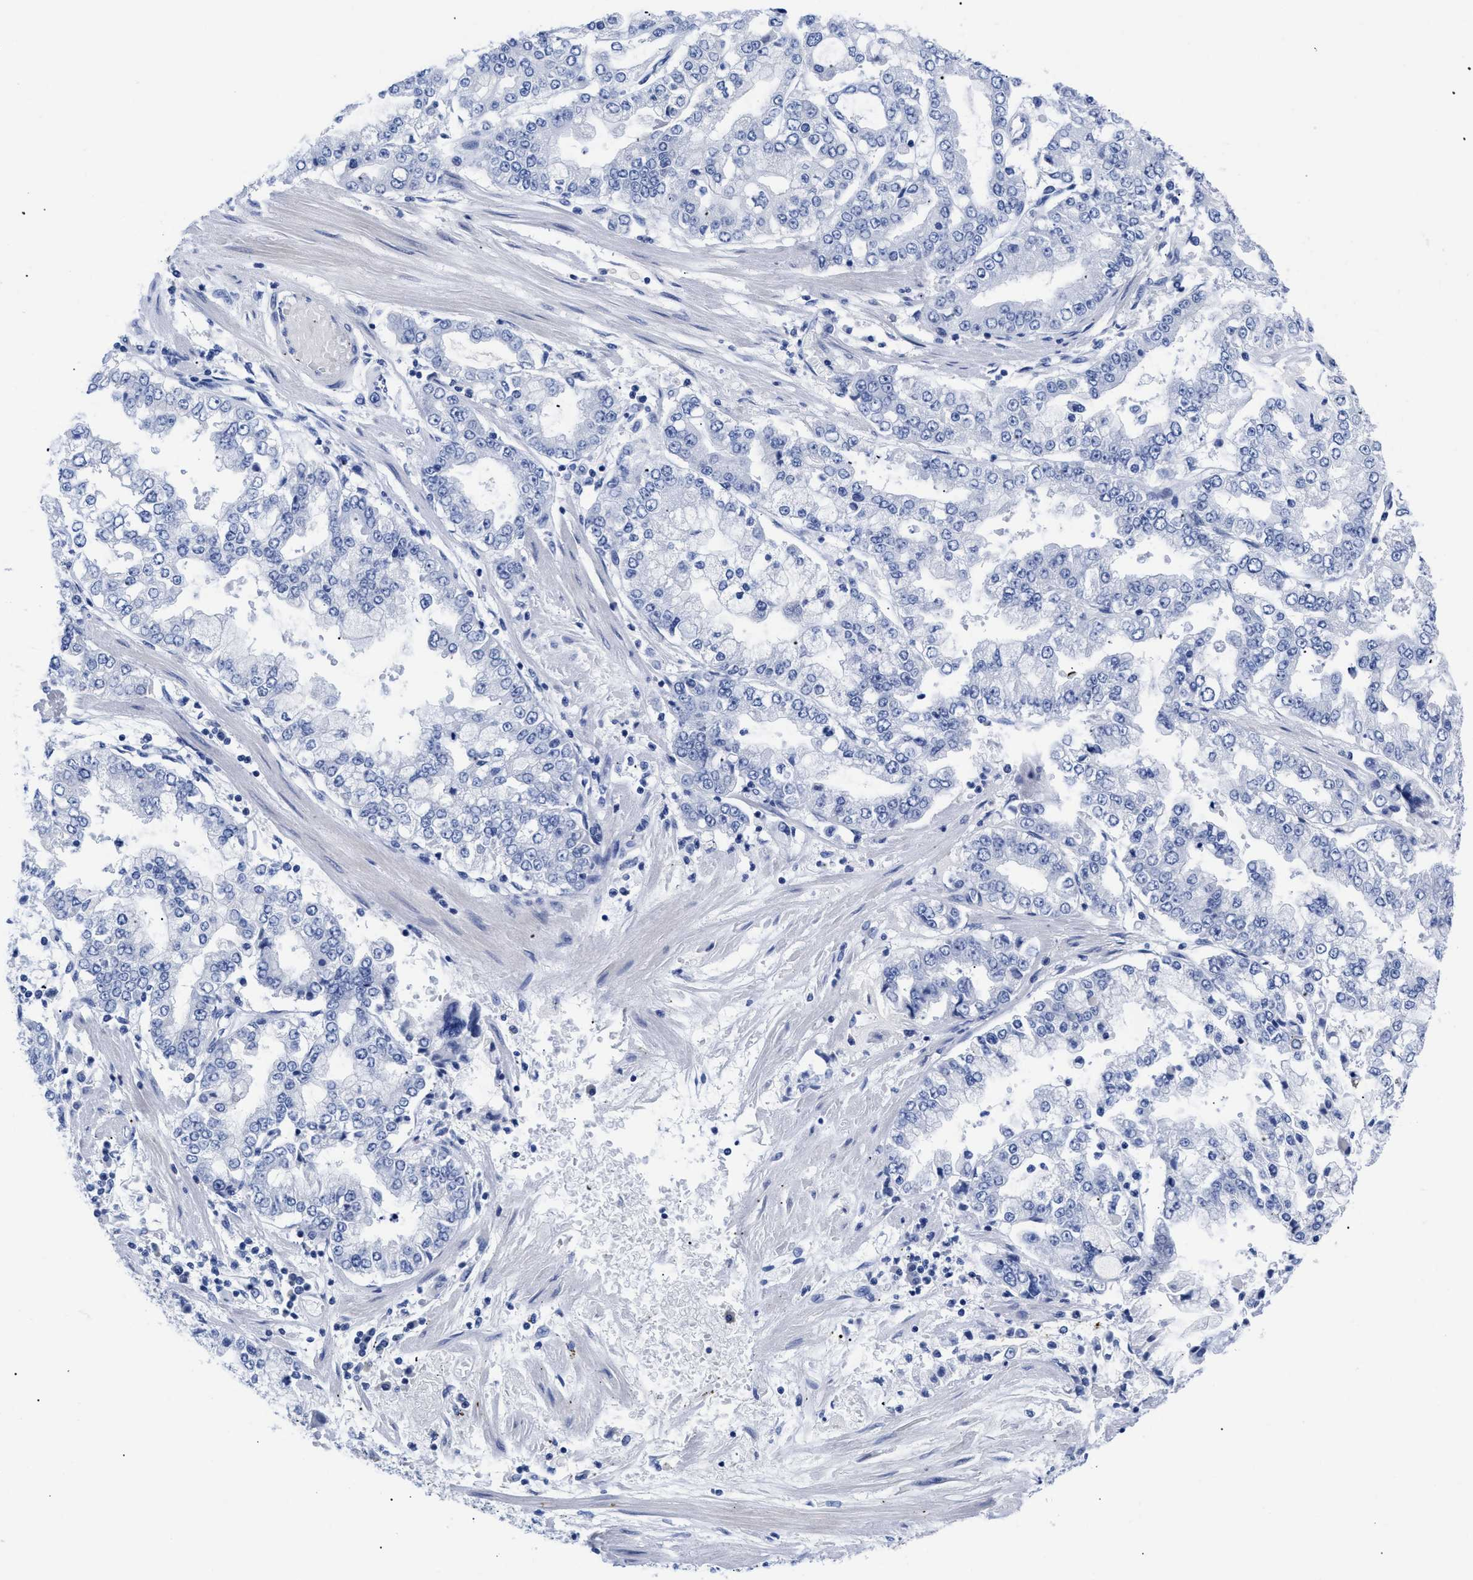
{"staining": {"intensity": "negative", "quantity": "none", "location": "none"}, "tissue": "stomach cancer", "cell_type": "Tumor cells", "image_type": "cancer", "snomed": [{"axis": "morphology", "description": "Adenocarcinoma, NOS"}, {"axis": "topography", "description": "Stomach"}], "caption": "Immunohistochemistry of stomach cancer (adenocarcinoma) exhibits no staining in tumor cells.", "gene": "TREML1", "patient": {"sex": "male", "age": 76}}